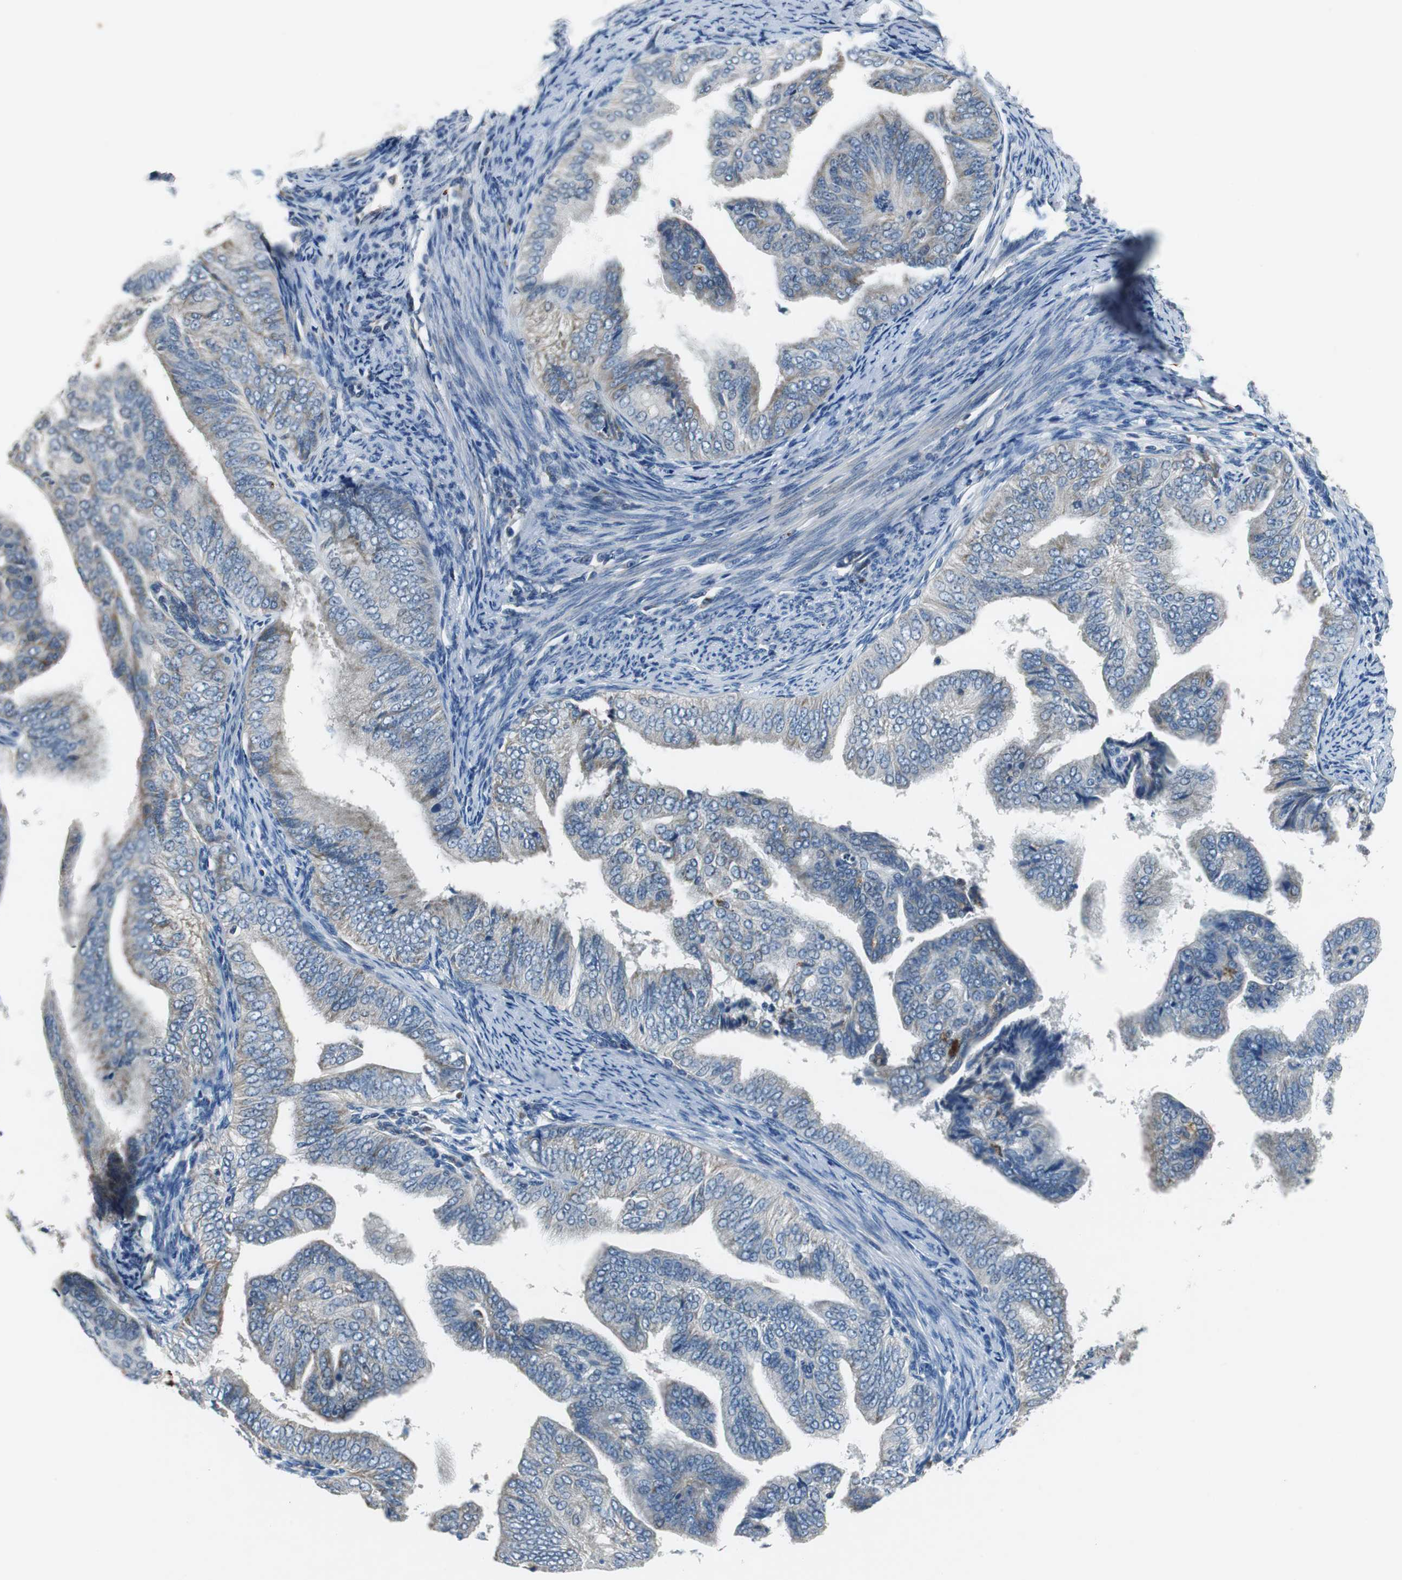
{"staining": {"intensity": "weak", "quantity": "<25%", "location": "cytoplasmic/membranous"}, "tissue": "endometrial cancer", "cell_type": "Tumor cells", "image_type": "cancer", "snomed": [{"axis": "morphology", "description": "Adenocarcinoma, NOS"}, {"axis": "topography", "description": "Endometrium"}], "caption": "This is an immunohistochemistry histopathology image of human endometrial cancer (adenocarcinoma). There is no expression in tumor cells.", "gene": "NLGN1", "patient": {"sex": "female", "age": 58}}